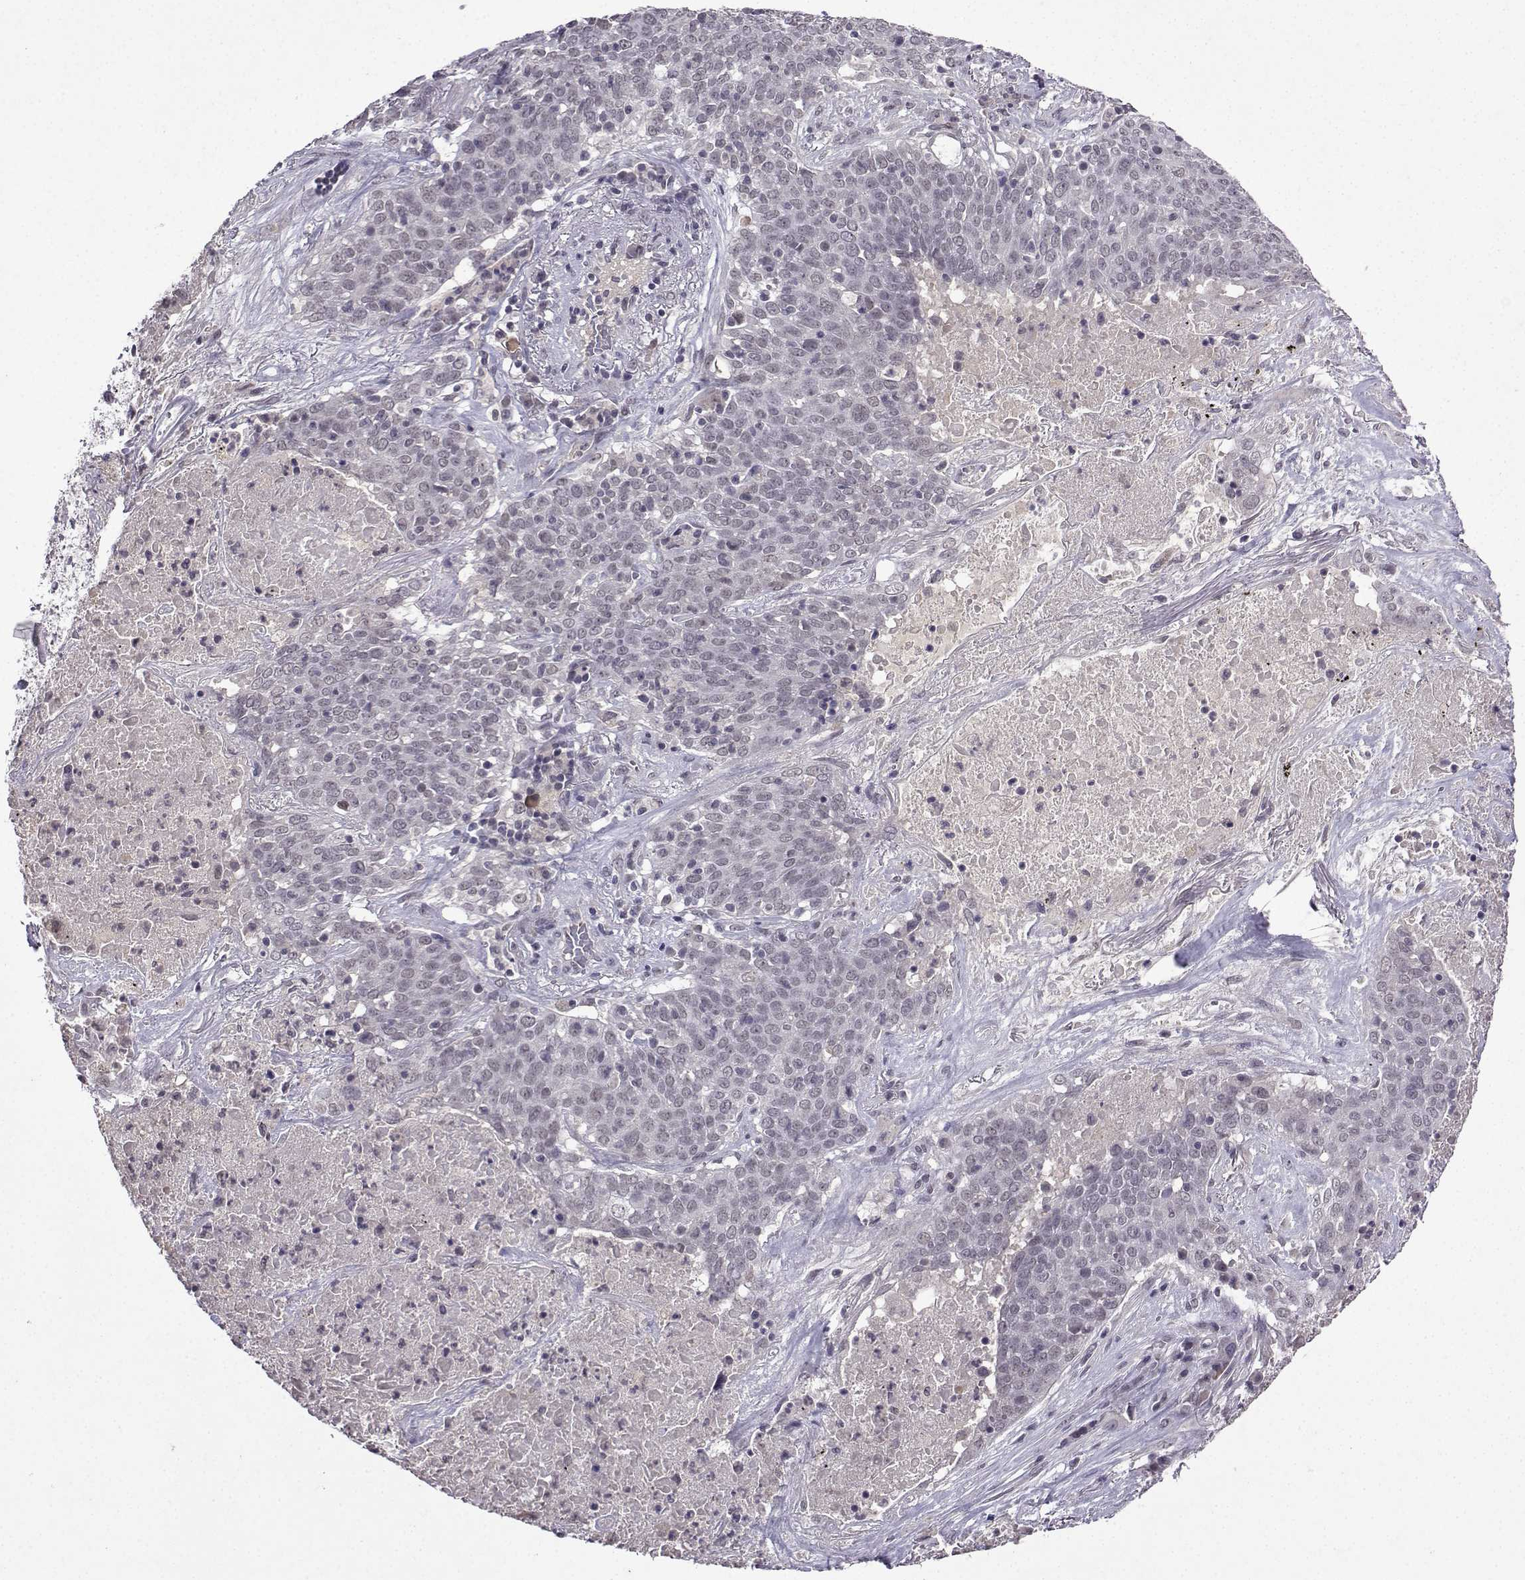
{"staining": {"intensity": "negative", "quantity": "none", "location": "none"}, "tissue": "lung cancer", "cell_type": "Tumor cells", "image_type": "cancer", "snomed": [{"axis": "morphology", "description": "Squamous cell carcinoma, NOS"}, {"axis": "topography", "description": "Lung"}], "caption": "An IHC micrograph of squamous cell carcinoma (lung) is shown. There is no staining in tumor cells of squamous cell carcinoma (lung).", "gene": "CCL28", "patient": {"sex": "male", "age": 82}}